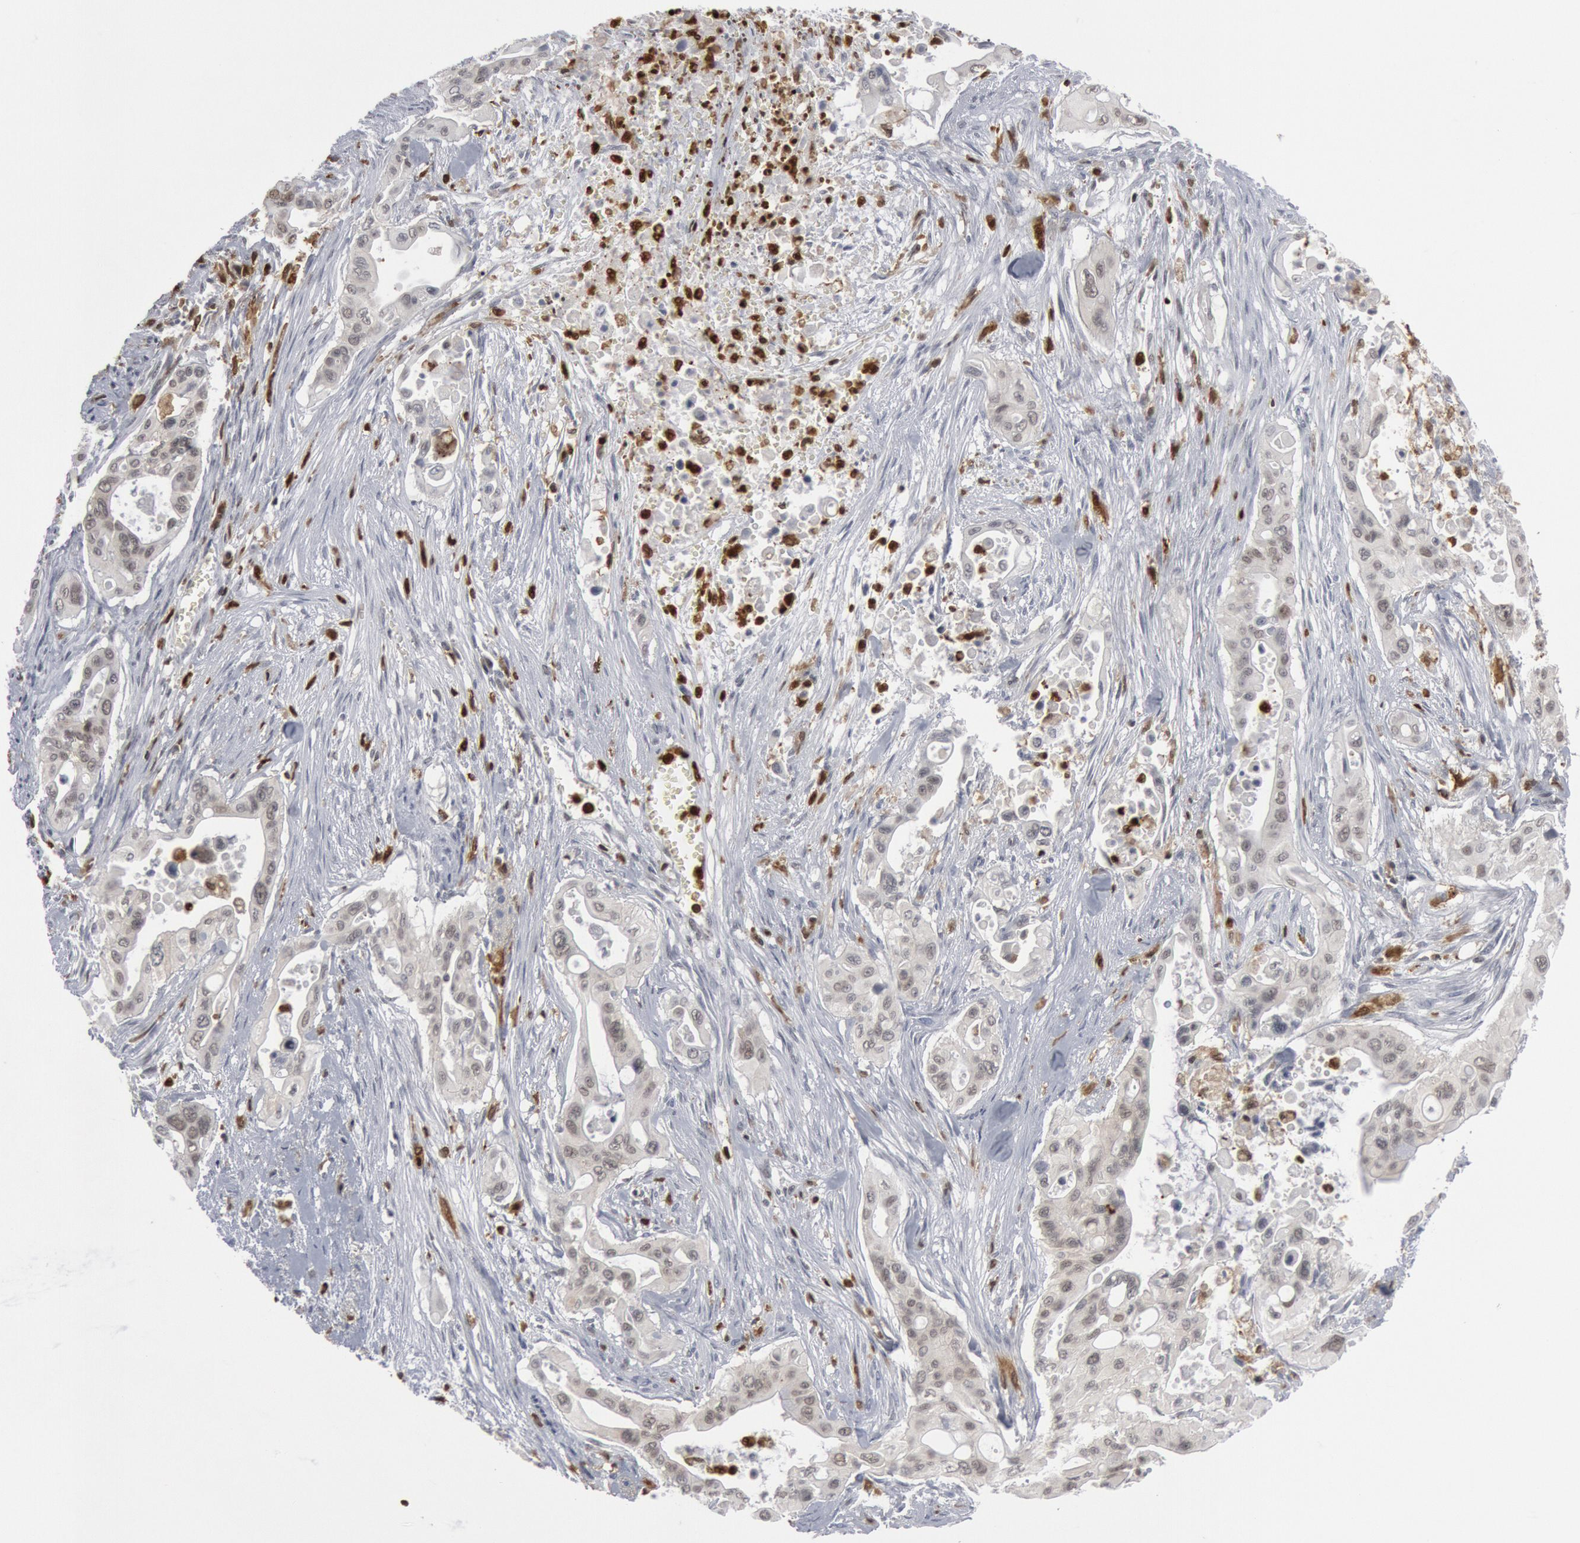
{"staining": {"intensity": "weak", "quantity": ">75%", "location": "cytoplasmic/membranous"}, "tissue": "pancreatic cancer", "cell_type": "Tumor cells", "image_type": "cancer", "snomed": [{"axis": "morphology", "description": "Adenocarcinoma, NOS"}, {"axis": "topography", "description": "Pancreas"}], "caption": "IHC staining of adenocarcinoma (pancreatic), which exhibits low levels of weak cytoplasmic/membranous staining in about >75% of tumor cells indicating weak cytoplasmic/membranous protein expression. The staining was performed using DAB (3,3'-diaminobenzidine) (brown) for protein detection and nuclei were counterstained in hematoxylin (blue).", "gene": "PTPN6", "patient": {"sex": "male", "age": 77}}